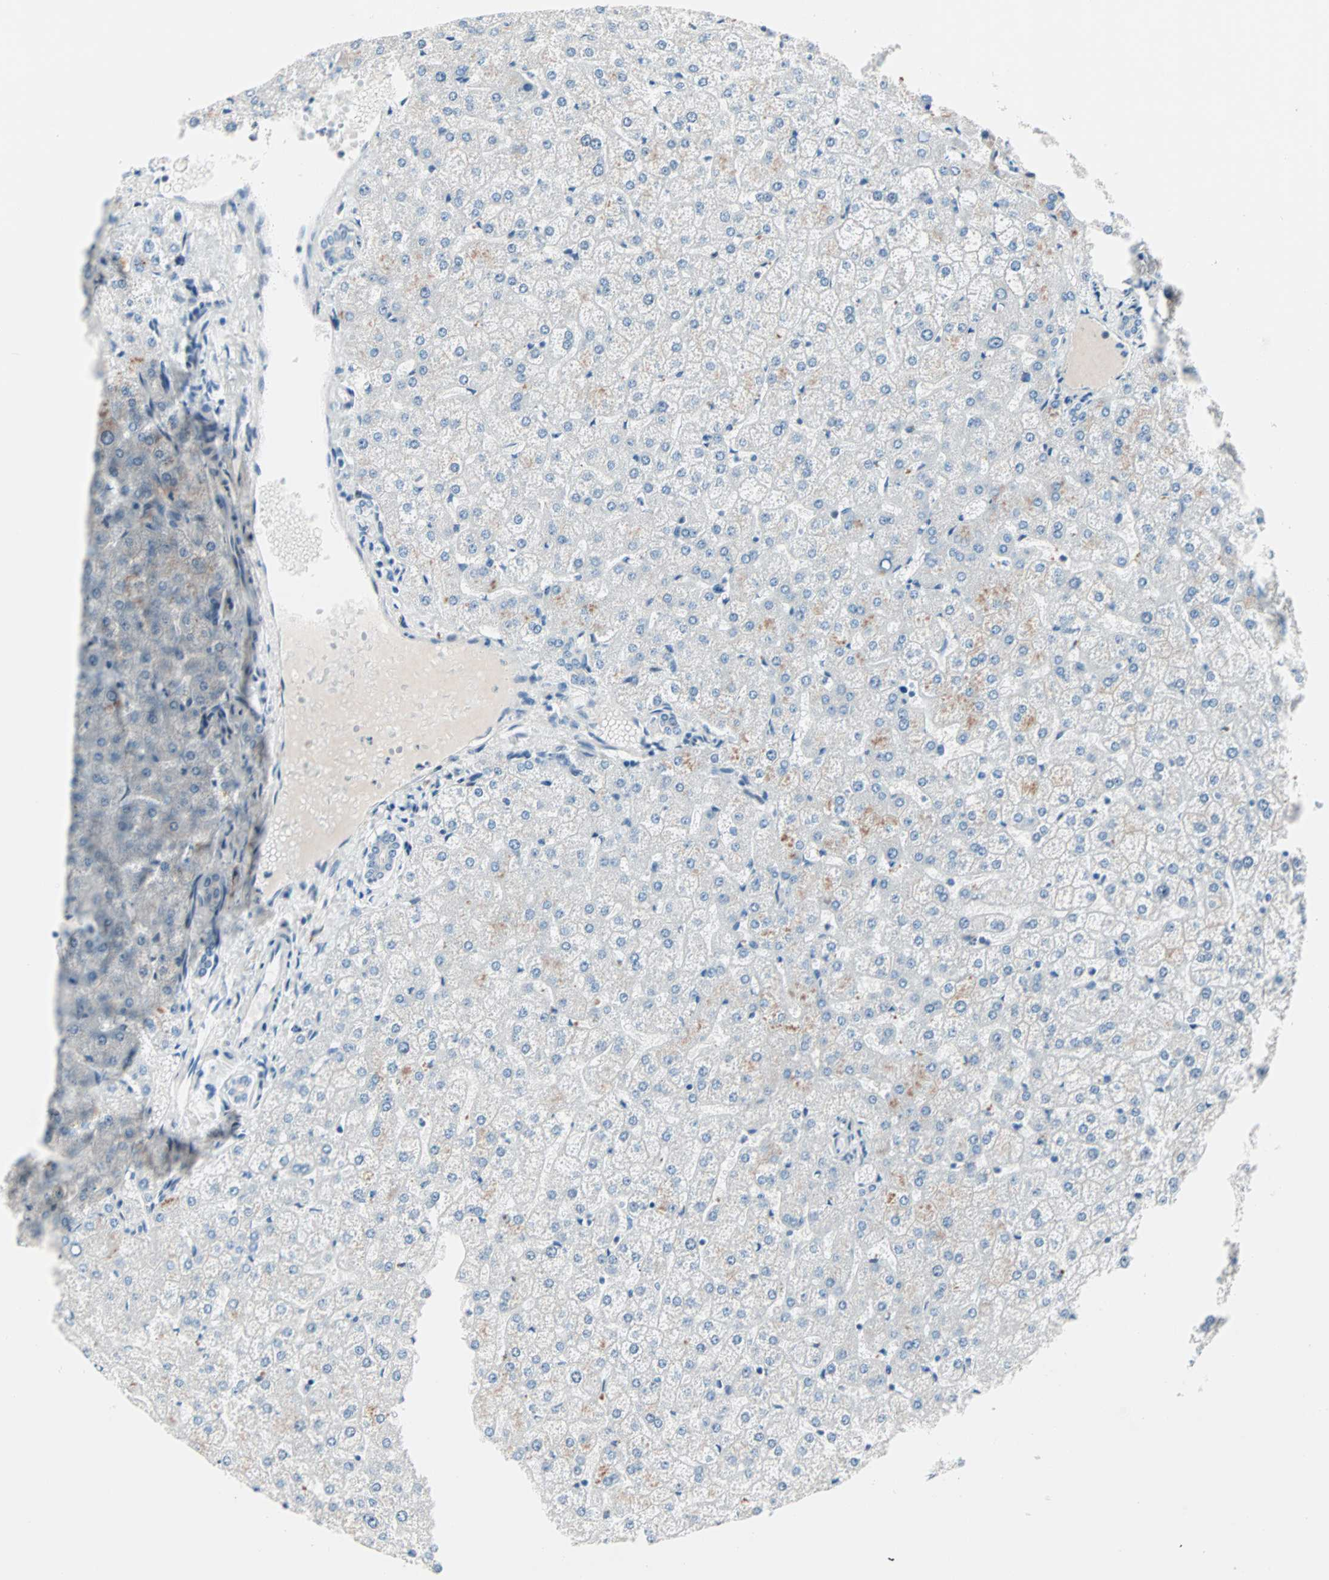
{"staining": {"intensity": "negative", "quantity": "none", "location": "none"}, "tissue": "liver", "cell_type": "Cholangiocytes", "image_type": "normal", "snomed": [{"axis": "morphology", "description": "Normal tissue, NOS"}, {"axis": "topography", "description": "Liver"}], "caption": "Protein analysis of benign liver shows no significant positivity in cholangiocytes.", "gene": "NEFH", "patient": {"sex": "female", "age": 32}}